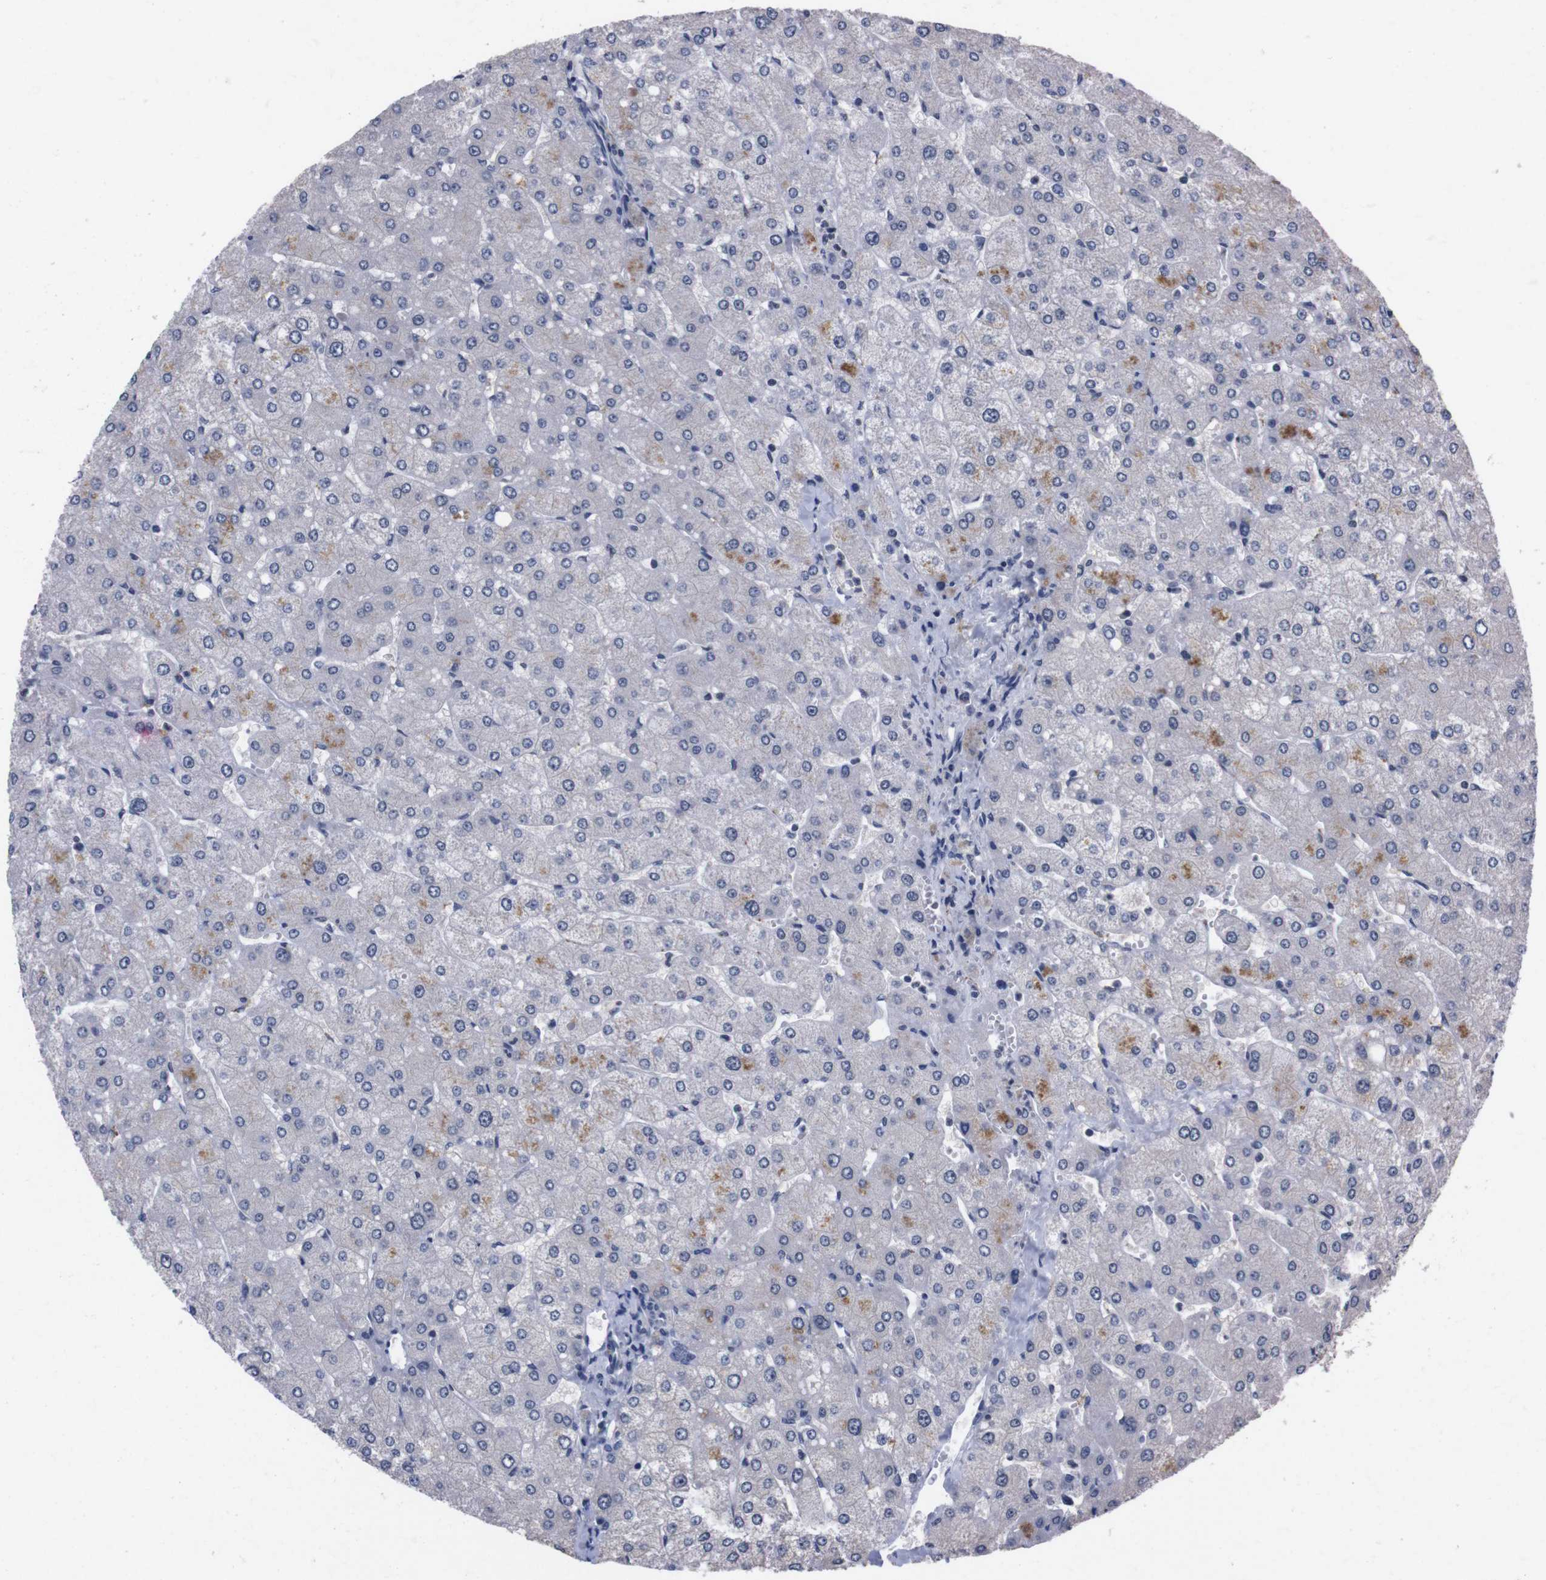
{"staining": {"intensity": "negative", "quantity": "none", "location": "none"}, "tissue": "liver", "cell_type": "Cholangiocytes", "image_type": "normal", "snomed": [{"axis": "morphology", "description": "Normal tissue, NOS"}, {"axis": "topography", "description": "Liver"}], "caption": "Liver was stained to show a protein in brown. There is no significant expression in cholangiocytes.", "gene": "TNFRSF21", "patient": {"sex": "male", "age": 55}}